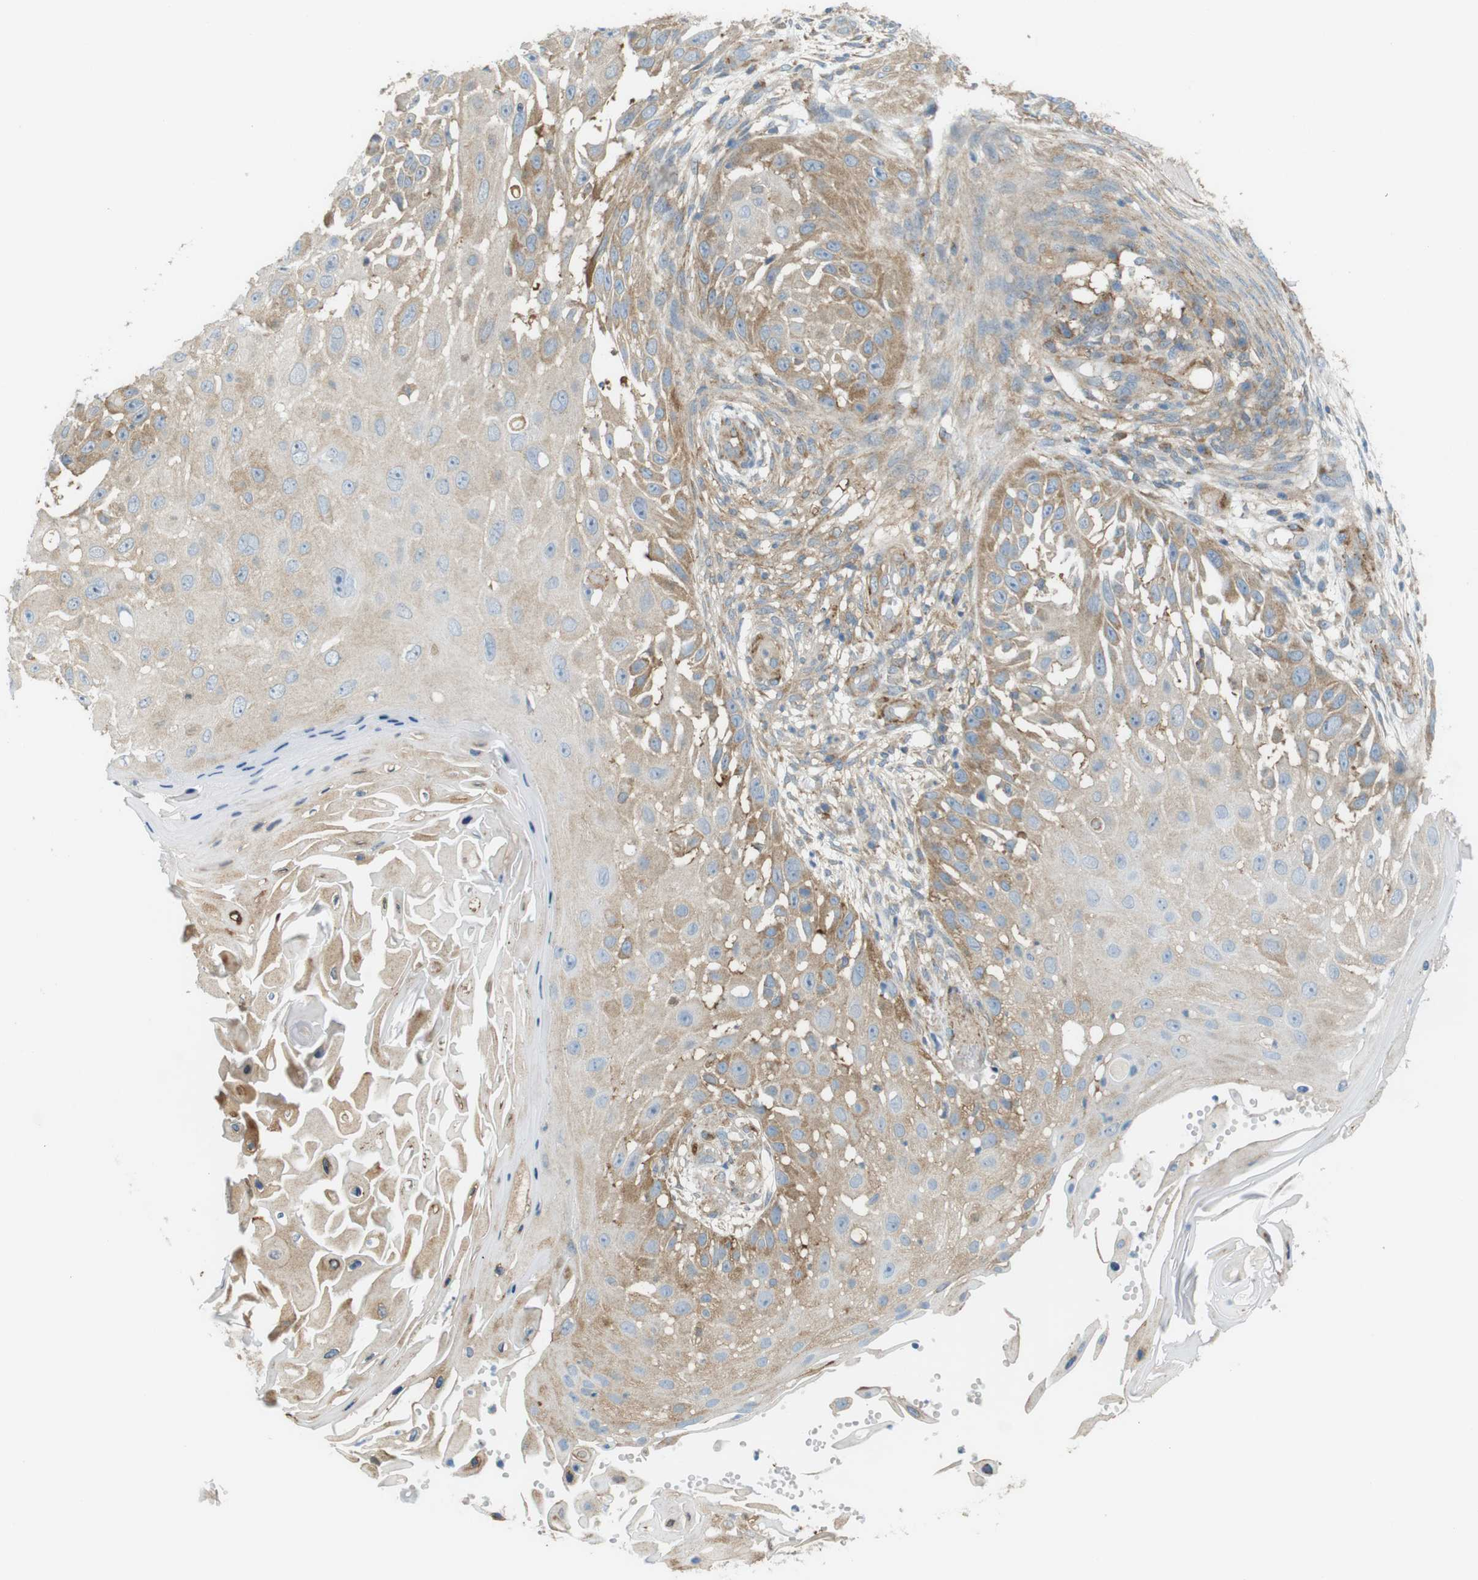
{"staining": {"intensity": "weak", "quantity": ">75%", "location": "cytoplasmic/membranous"}, "tissue": "skin cancer", "cell_type": "Tumor cells", "image_type": "cancer", "snomed": [{"axis": "morphology", "description": "Squamous cell carcinoma, NOS"}, {"axis": "topography", "description": "Skin"}], "caption": "Weak cytoplasmic/membranous protein staining is appreciated in approximately >75% of tumor cells in skin cancer.", "gene": "PEPD", "patient": {"sex": "female", "age": 44}}